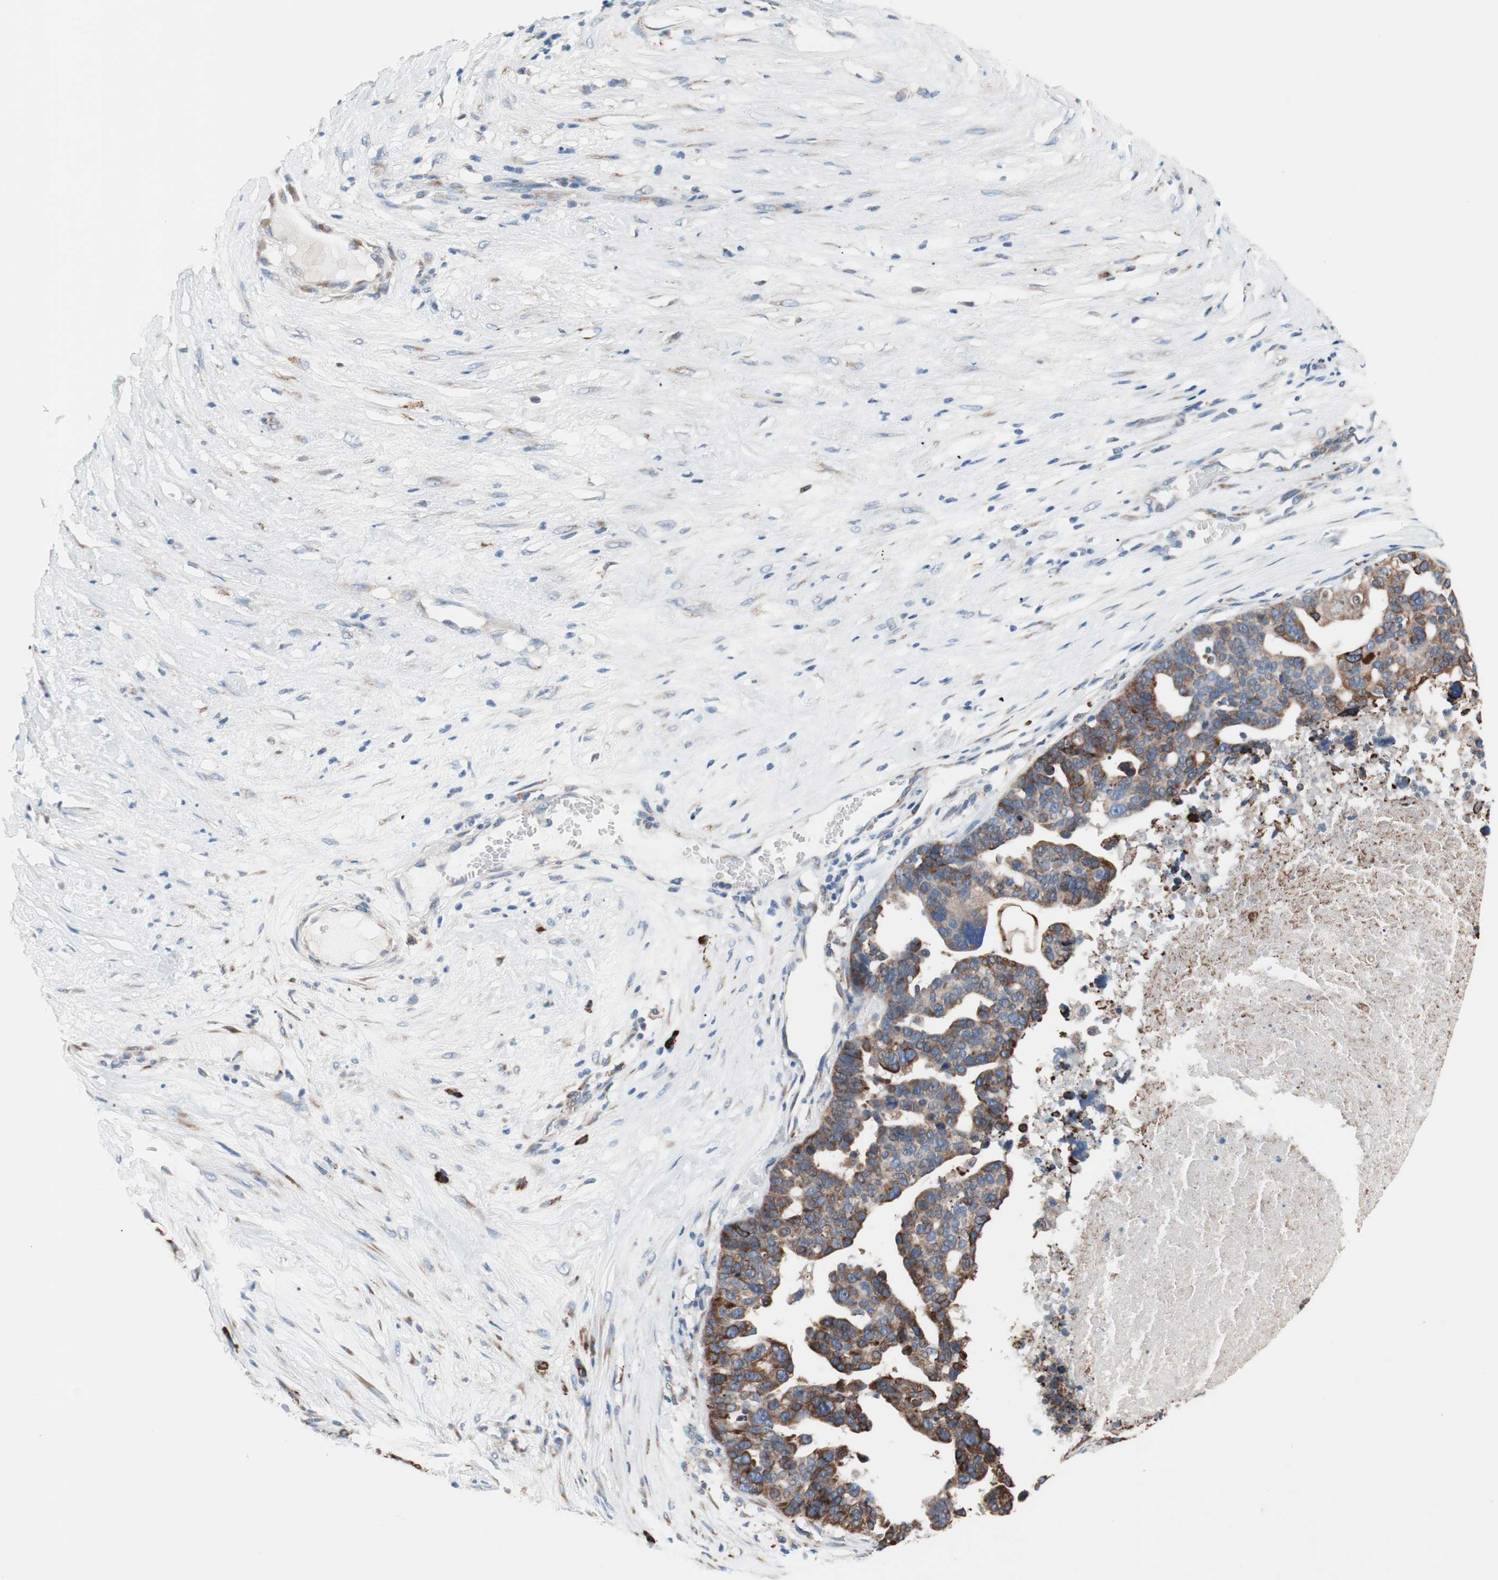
{"staining": {"intensity": "moderate", "quantity": "25%-75%", "location": "cytoplasmic/membranous"}, "tissue": "ovarian cancer", "cell_type": "Tumor cells", "image_type": "cancer", "snomed": [{"axis": "morphology", "description": "Cystadenocarcinoma, serous, NOS"}, {"axis": "topography", "description": "Ovary"}], "caption": "Ovarian cancer stained with a protein marker displays moderate staining in tumor cells.", "gene": "SLC27A4", "patient": {"sex": "female", "age": 59}}